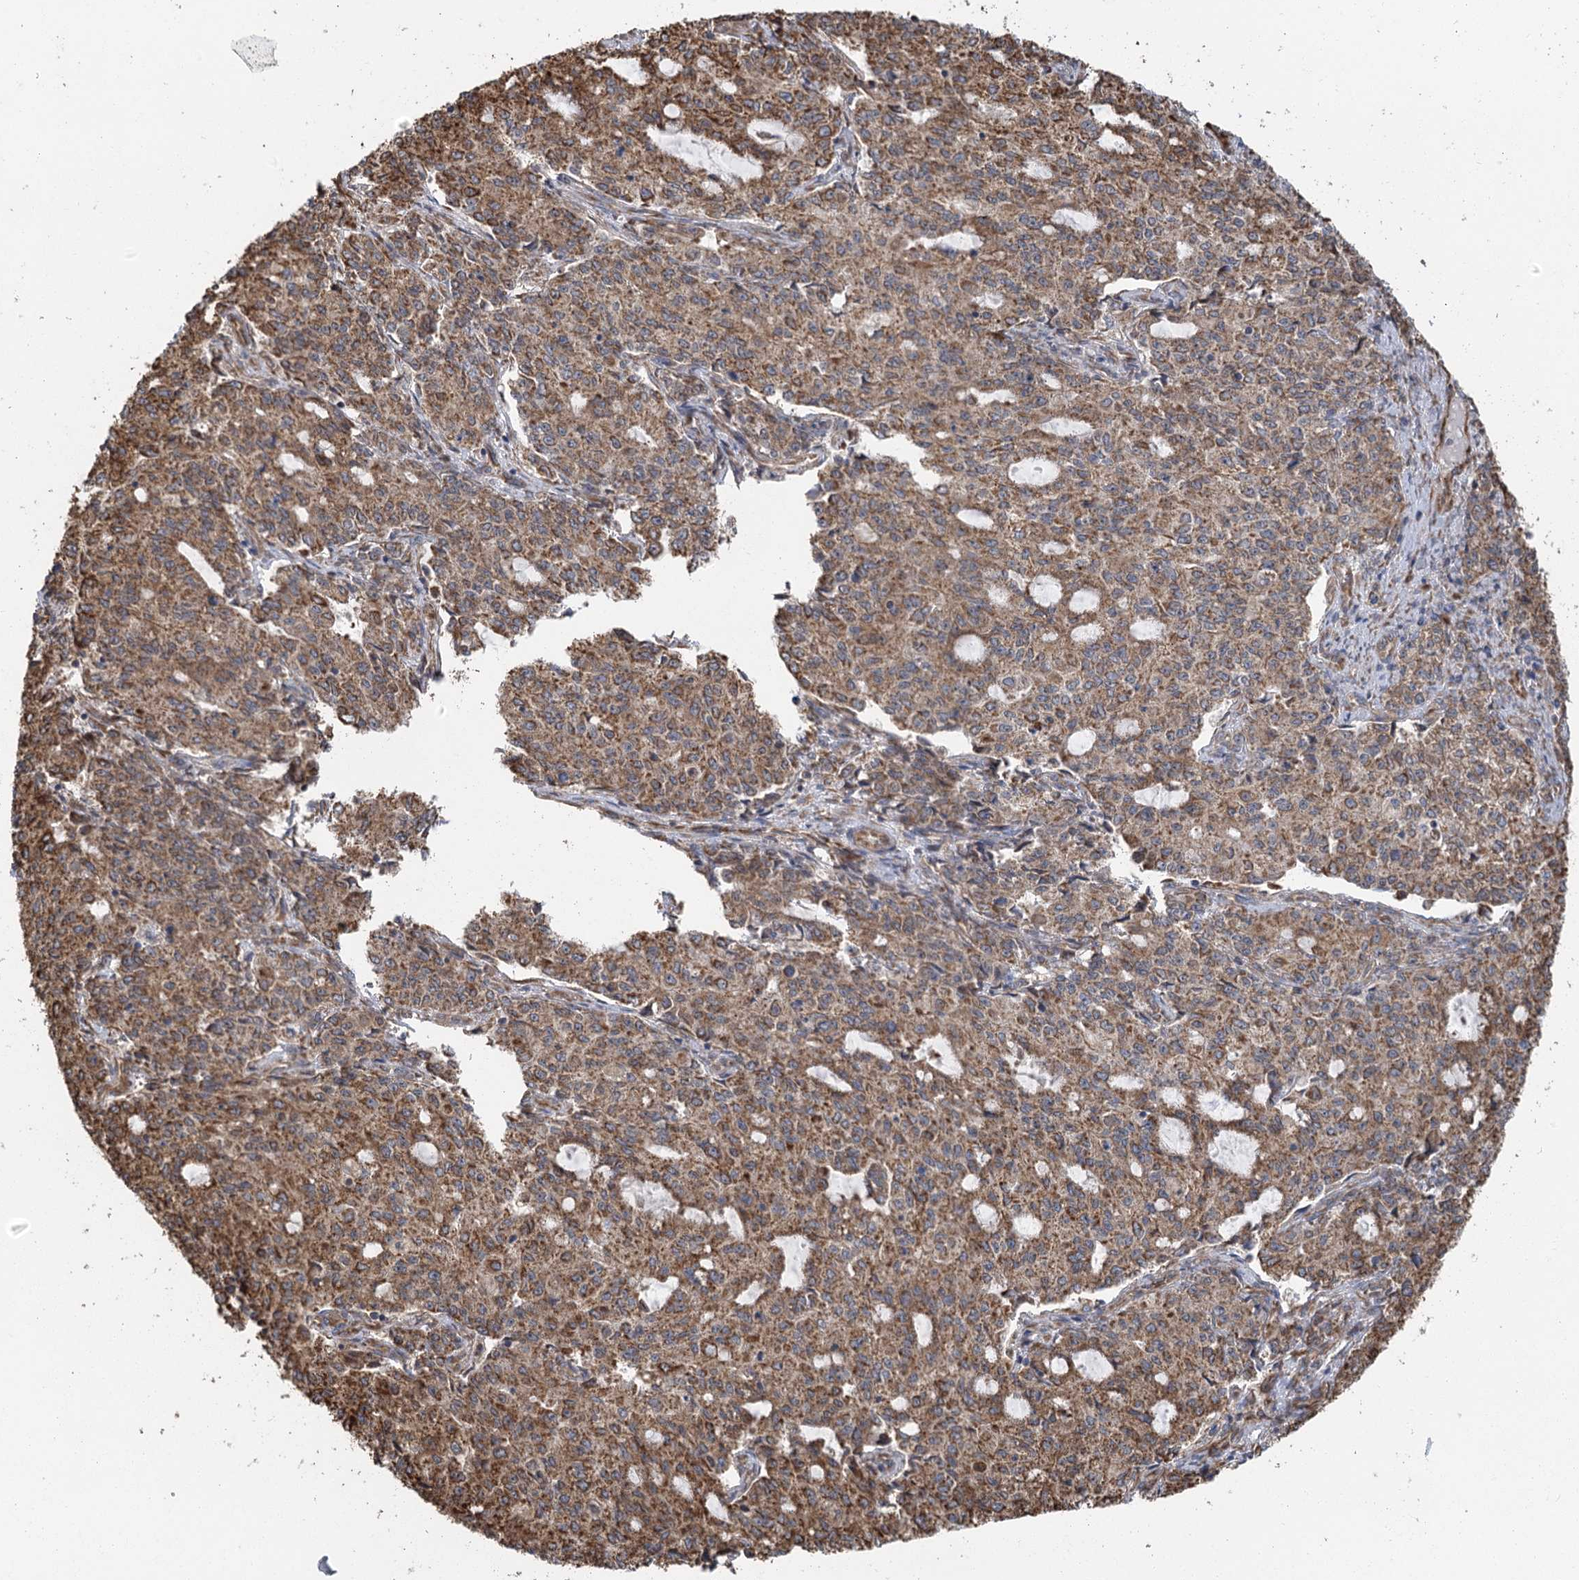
{"staining": {"intensity": "moderate", "quantity": ">75%", "location": "cytoplasmic/membranous"}, "tissue": "endometrial cancer", "cell_type": "Tumor cells", "image_type": "cancer", "snomed": [{"axis": "morphology", "description": "Adenocarcinoma, NOS"}, {"axis": "topography", "description": "Endometrium"}], "caption": "This image exhibits endometrial cancer (adenocarcinoma) stained with immunohistochemistry to label a protein in brown. The cytoplasmic/membranous of tumor cells show moderate positivity for the protein. Nuclei are counter-stained blue.", "gene": "IL11RA", "patient": {"sex": "female", "age": 50}}